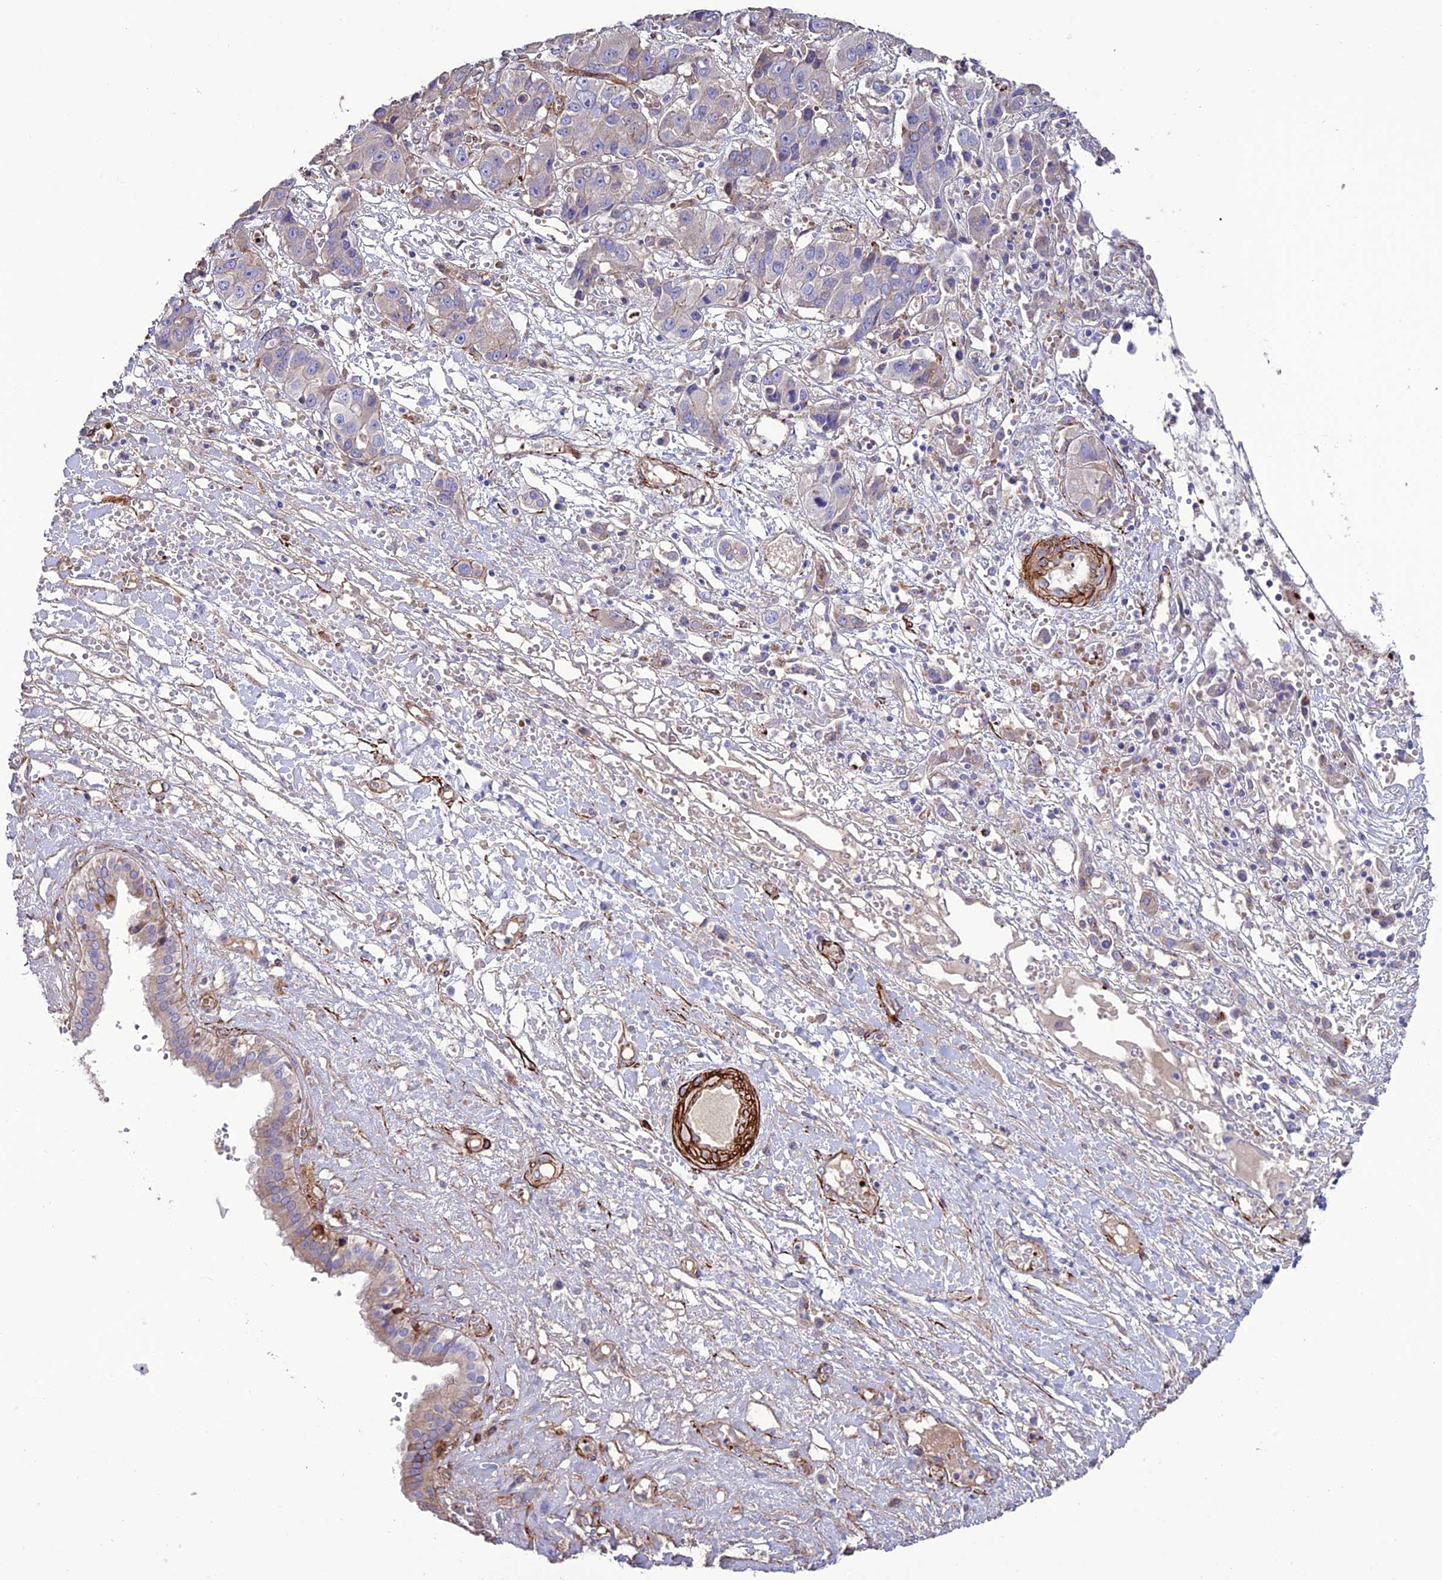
{"staining": {"intensity": "negative", "quantity": "none", "location": "none"}, "tissue": "liver cancer", "cell_type": "Tumor cells", "image_type": "cancer", "snomed": [{"axis": "morphology", "description": "Cholangiocarcinoma"}, {"axis": "topography", "description": "Liver"}], "caption": "DAB (3,3'-diaminobenzidine) immunohistochemical staining of human liver cancer (cholangiocarcinoma) shows no significant staining in tumor cells.", "gene": "REX1BD", "patient": {"sex": "male", "age": 67}}